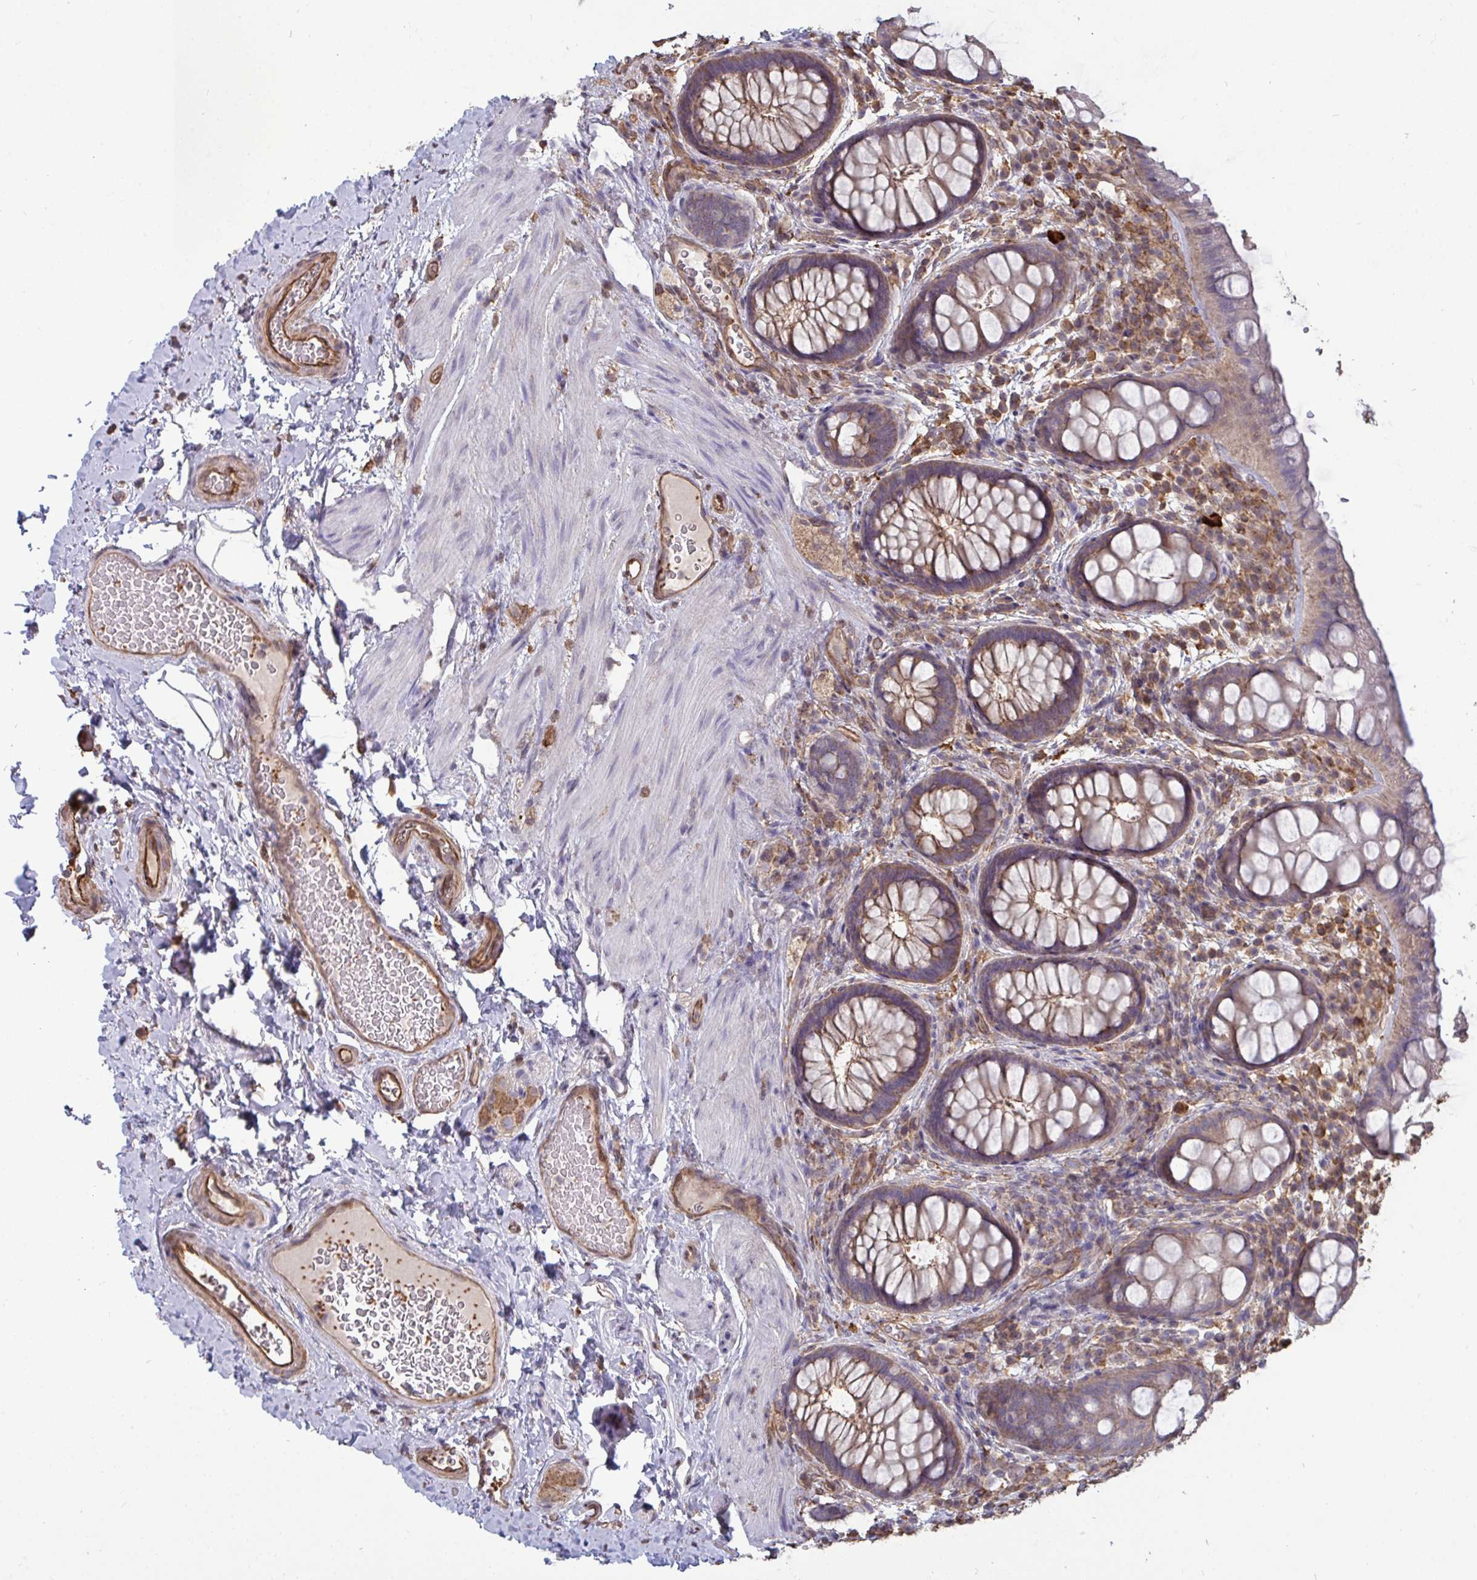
{"staining": {"intensity": "weak", "quantity": "25%-75%", "location": "cytoplasmic/membranous"}, "tissue": "rectum", "cell_type": "Glandular cells", "image_type": "normal", "snomed": [{"axis": "morphology", "description": "Normal tissue, NOS"}, {"axis": "topography", "description": "Rectum"}], "caption": "Rectum stained with immunohistochemistry (IHC) shows weak cytoplasmic/membranous positivity in approximately 25%-75% of glandular cells.", "gene": "ISCU", "patient": {"sex": "female", "age": 69}}